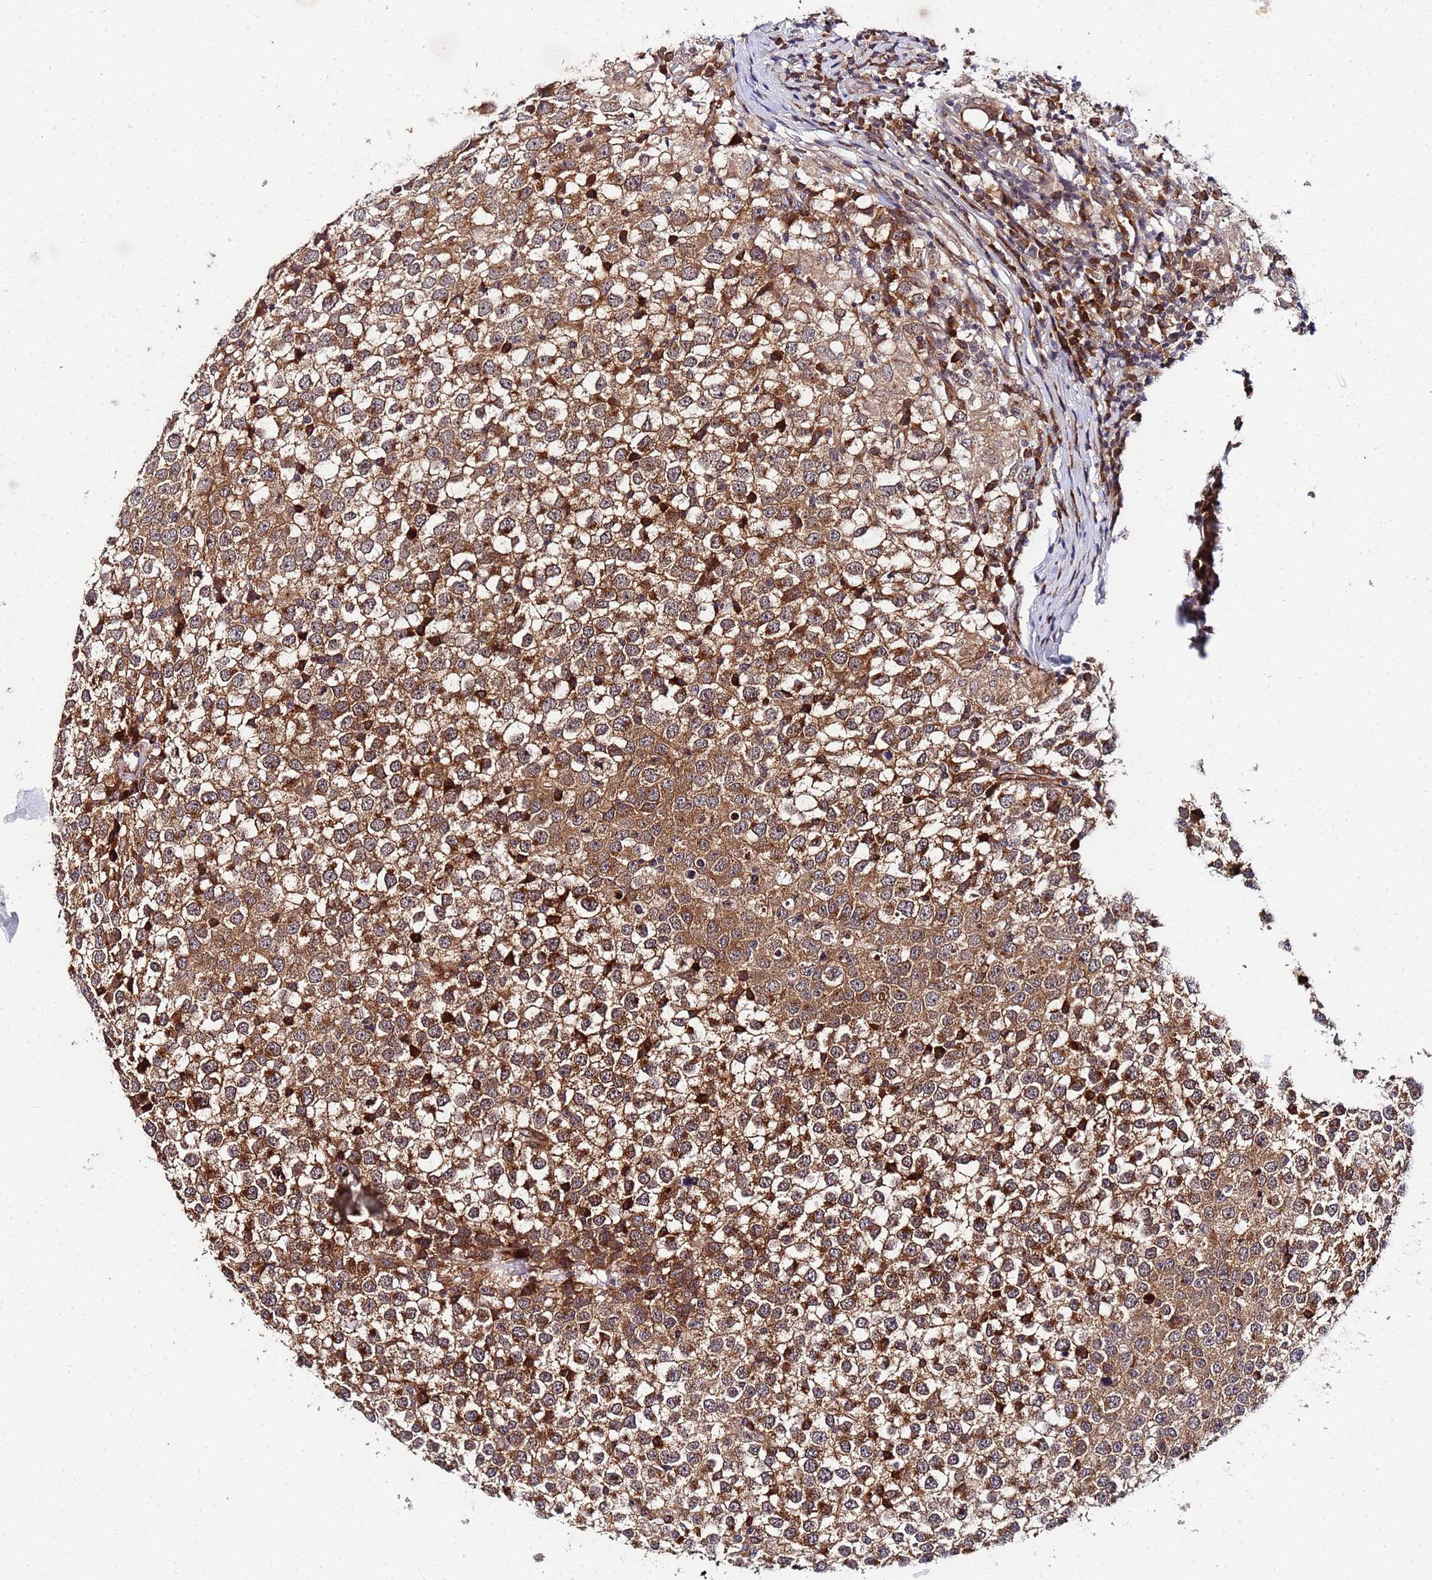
{"staining": {"intensity": "moderate", "quantity": ">75%", "location": "cytoplasmic/membranous"}, "tissue": "testis cancer", "cell_type": "Tumor cells", "image_type": "cancer", "snomed": [{"axis": "morphology", "description": "Seminoma, NOS"}, {"axis": "topography", "description": "Testis"}], "caption": "DAB immunohistochemical staining of testis cancer exhibits moderate cytoplasmic/membranous protein positivity in approximately >75% of tumor cells.", "gene": "UNC93B1", "patient": {"sex": "male", "age": 65}}